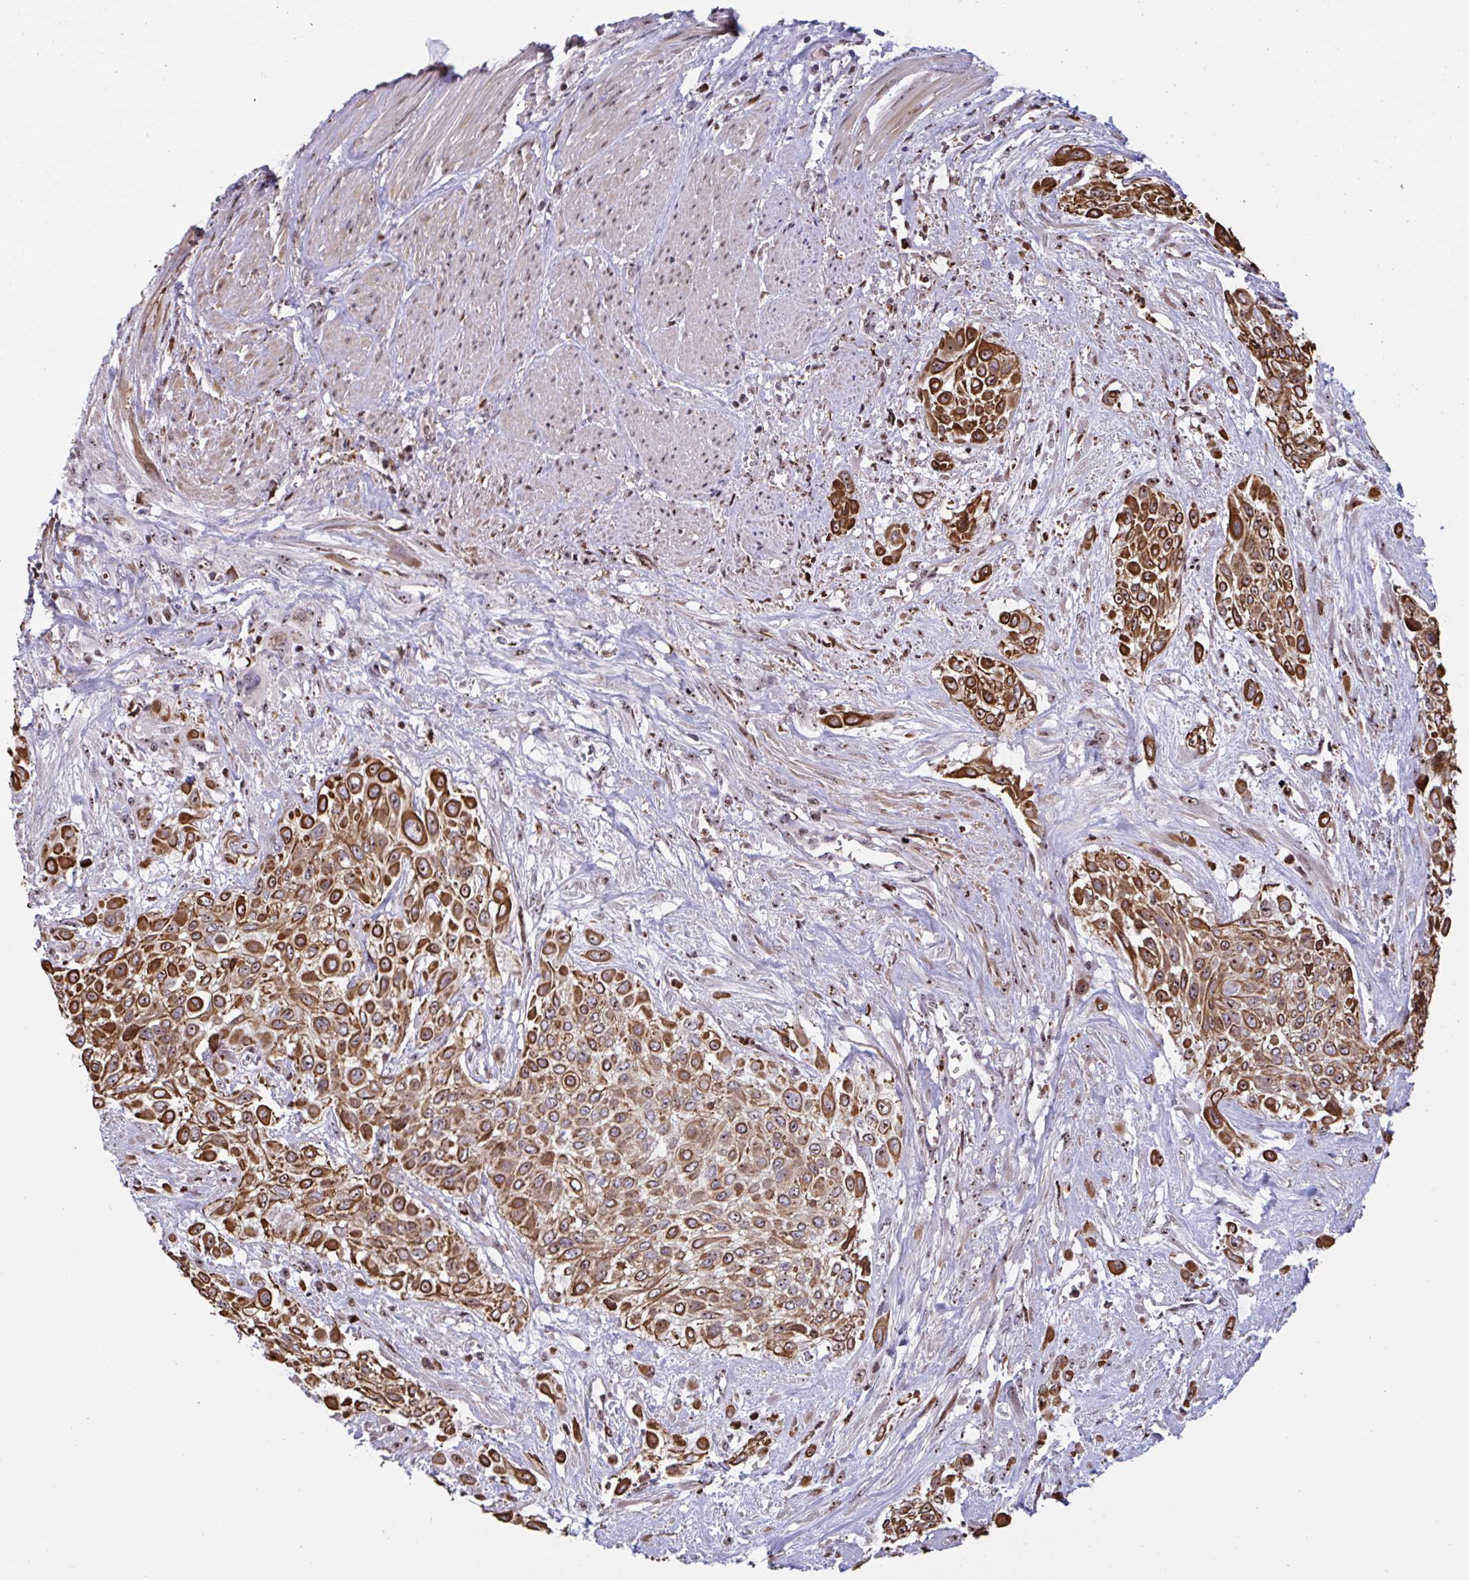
{"staining": {"intensity": "strong", "quantity": ">75%", "location": "cytoplasmic/membranous,nuclear"}, "tissue": "urothelial cancer", "cell_type": "Tumor cells", "image_type": "cancer", "snomed": [{"axis": "morphology", "description": "Urothelial carcinoma, High grade"}, {"axis": "topography", "description": "Urinary bladder"}], "caption": "Tumor cells reveal high levels of strong cytoplasmic/membranous and nuclear positivity in about >75% of cells in human urothelial cancer. Nuclei are stained in blue.", "gene": "PELI2", "patient": {"sex": "male", "age": 57}}